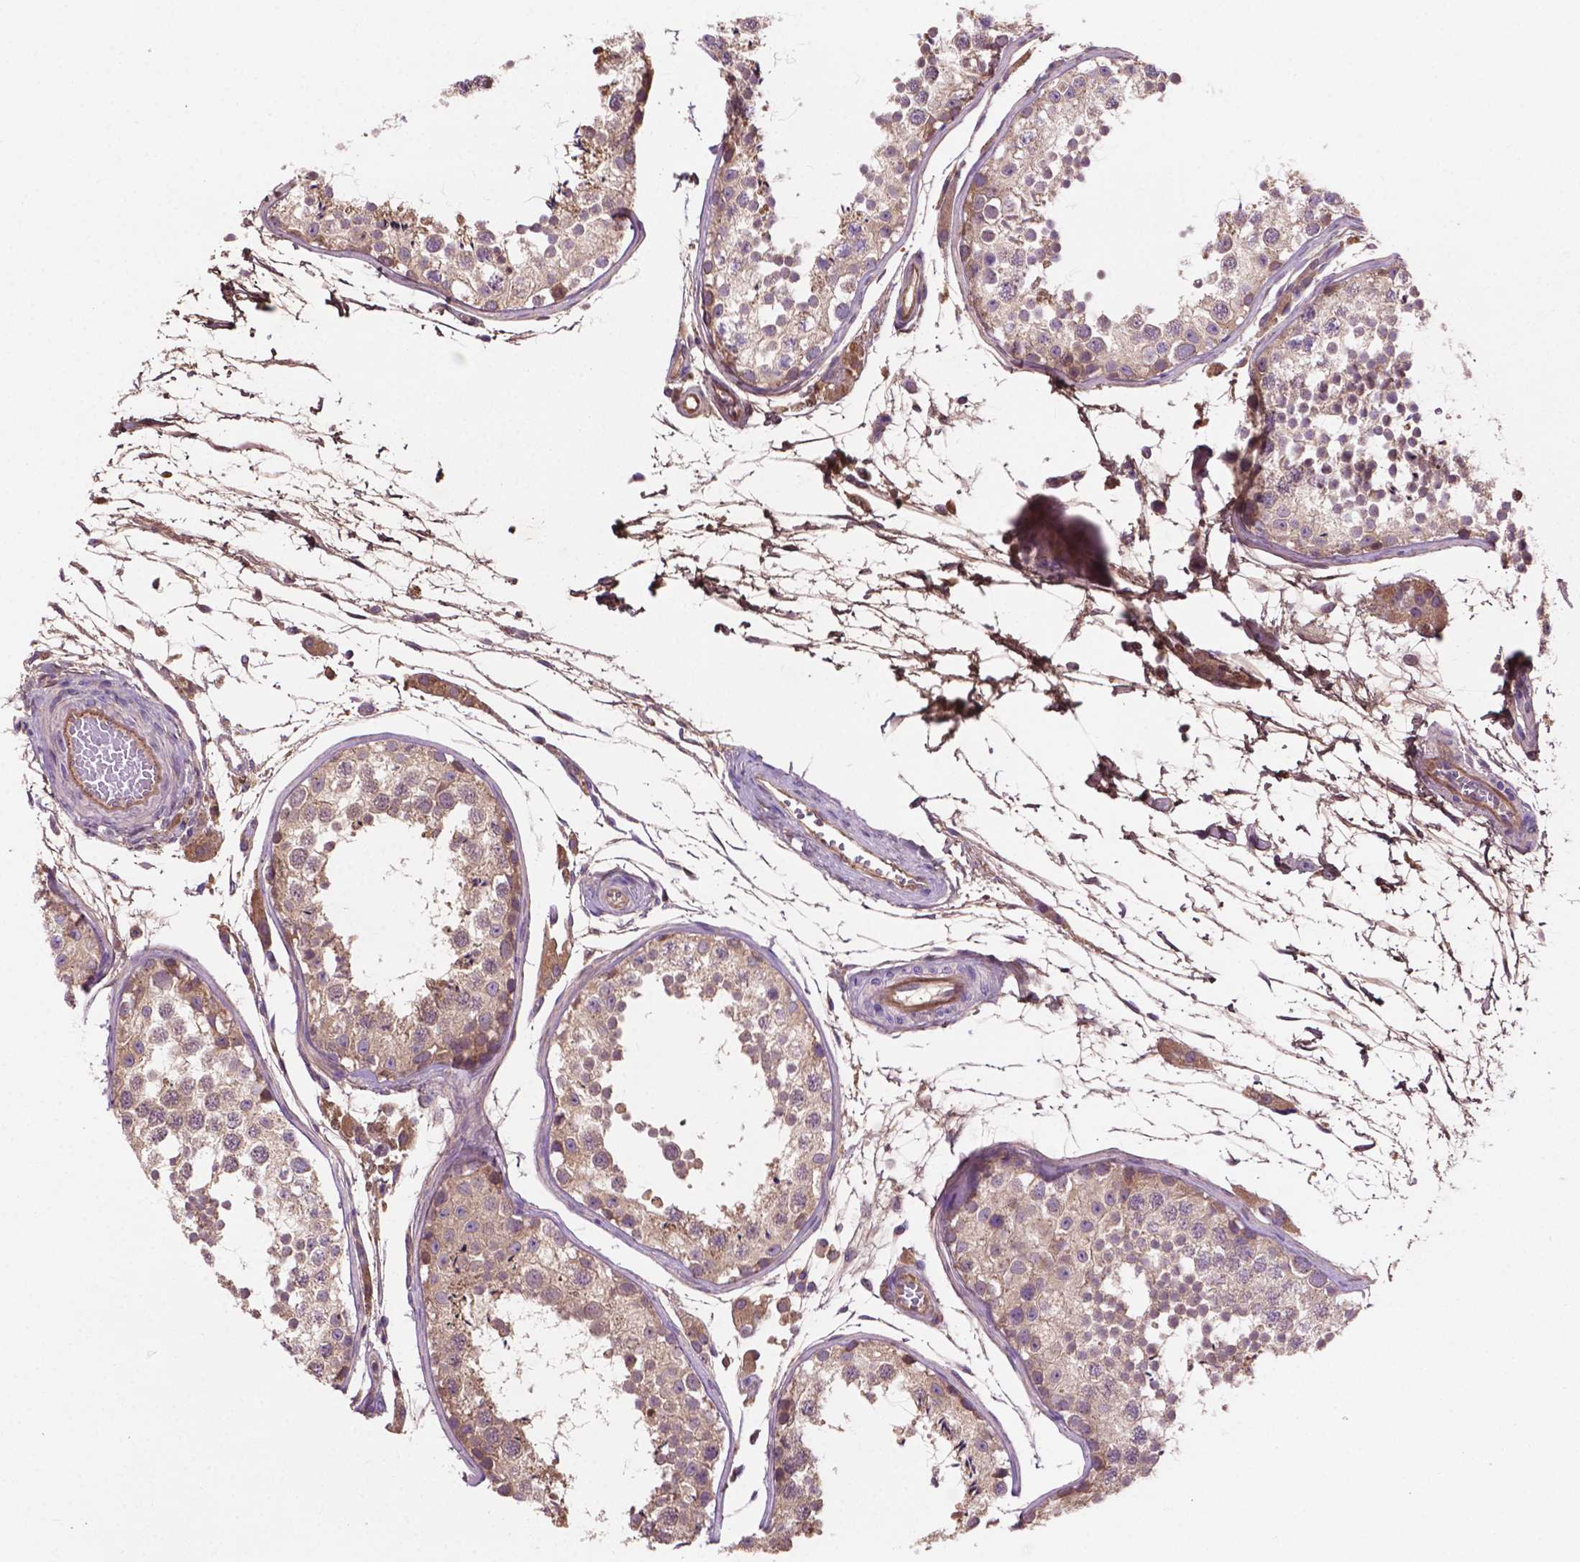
{"staining": {"intensity": "moderate", "quantity": ">75%", "location": "cytoplasmic/membranous"}, "tissue": "testis", "cell_type": "Cells in seminiferous ducts", "image_type": "normal", "snomed": [{"axis": "morphology", "description": "Normal tissue, NOS"}, {"axis": "topography", "description": "Testis"}], "caption": "Immunohistochemical staining of benign human testis shows medium levels of moderate cytoplasmic/membranous expression in about >75% of cells in seminiferous ducts. The protein is shown in brown color, while the nuclei are stained blue.", "gene": "GJA9", "patient": {"sex": "male", "age": 29}}